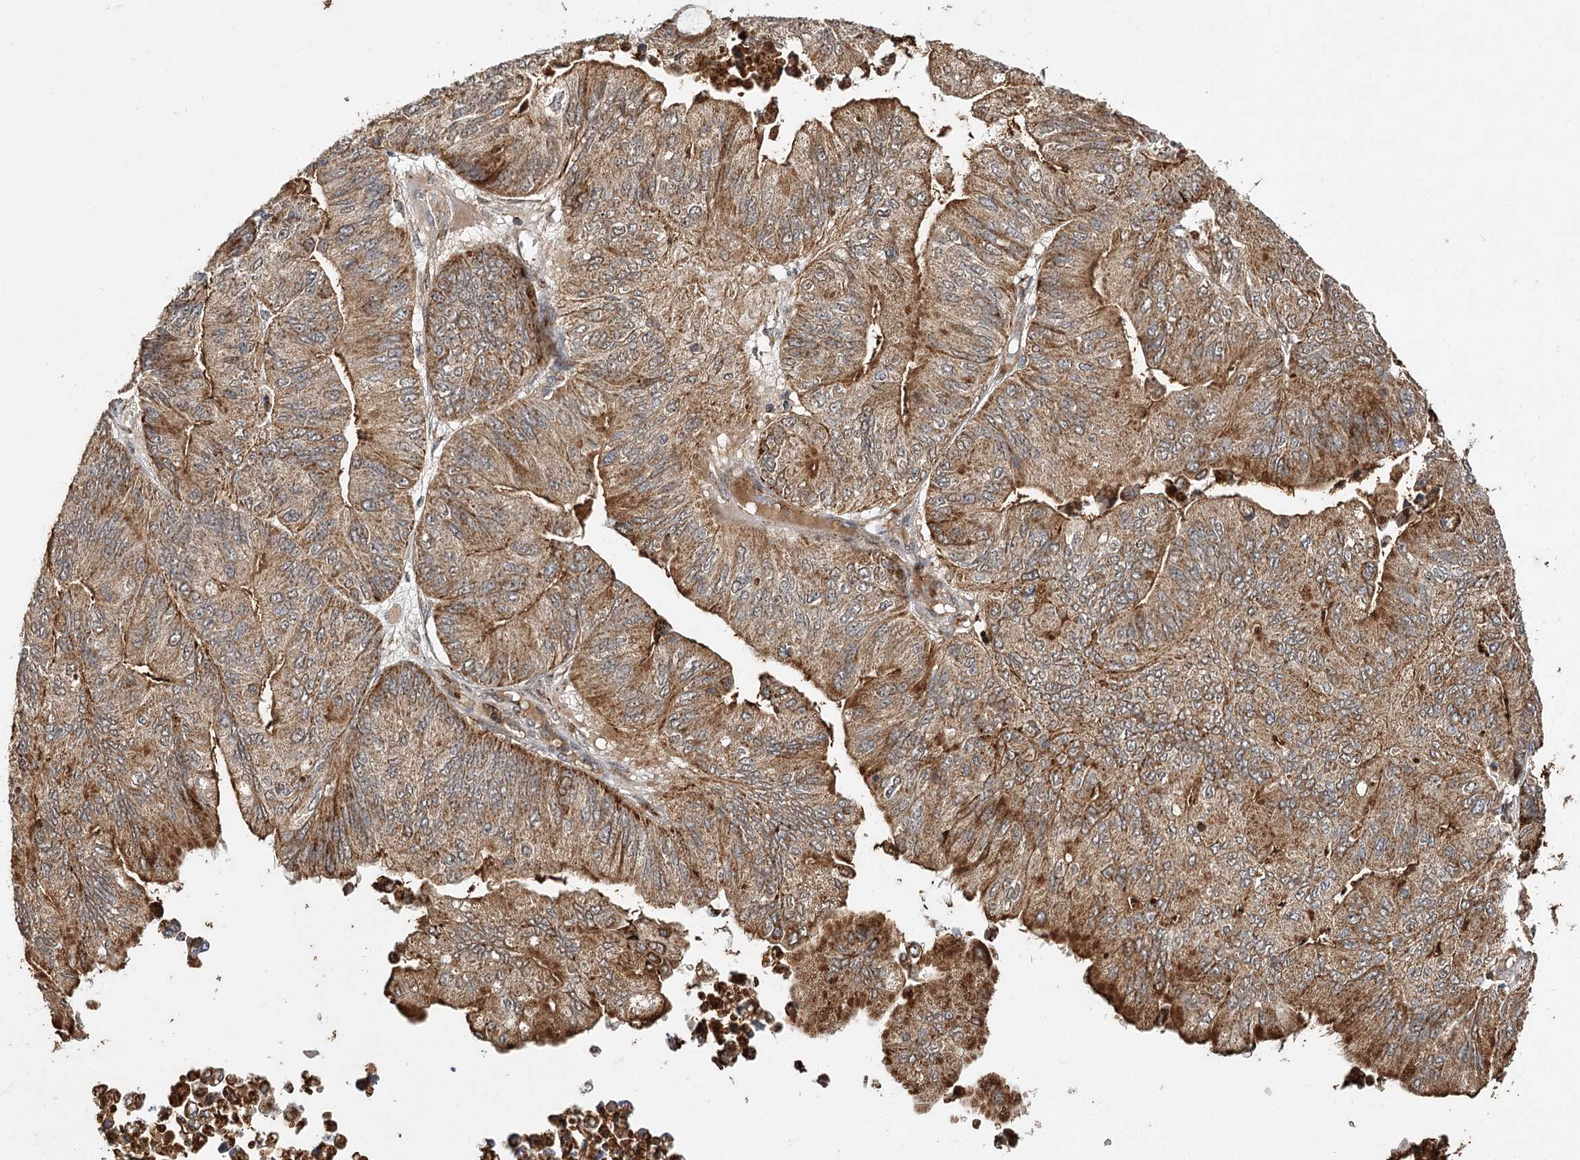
{"staining": {"intensity": "moderate", "quantity": ">75%", "location": "cytoplasmic/membranous"}, "tissue": "ovarian cancer", "cell_type": "Tumor cells", "image_type": "cancer", "snomed": [{"axis": "morphology", "description": "Cystadenocarcinoma, mucinous, NOS"}, {"axis": "topography", "description": "Ovary"}], "caption": "A brown stain labels moderate cytoplasmic/membranous expression of a protein in human ovarian mucinous cystadenocarcinoma tumor cells.", "gene": "ZNRF3", "patient": {"sex": "female", "age": 61}}